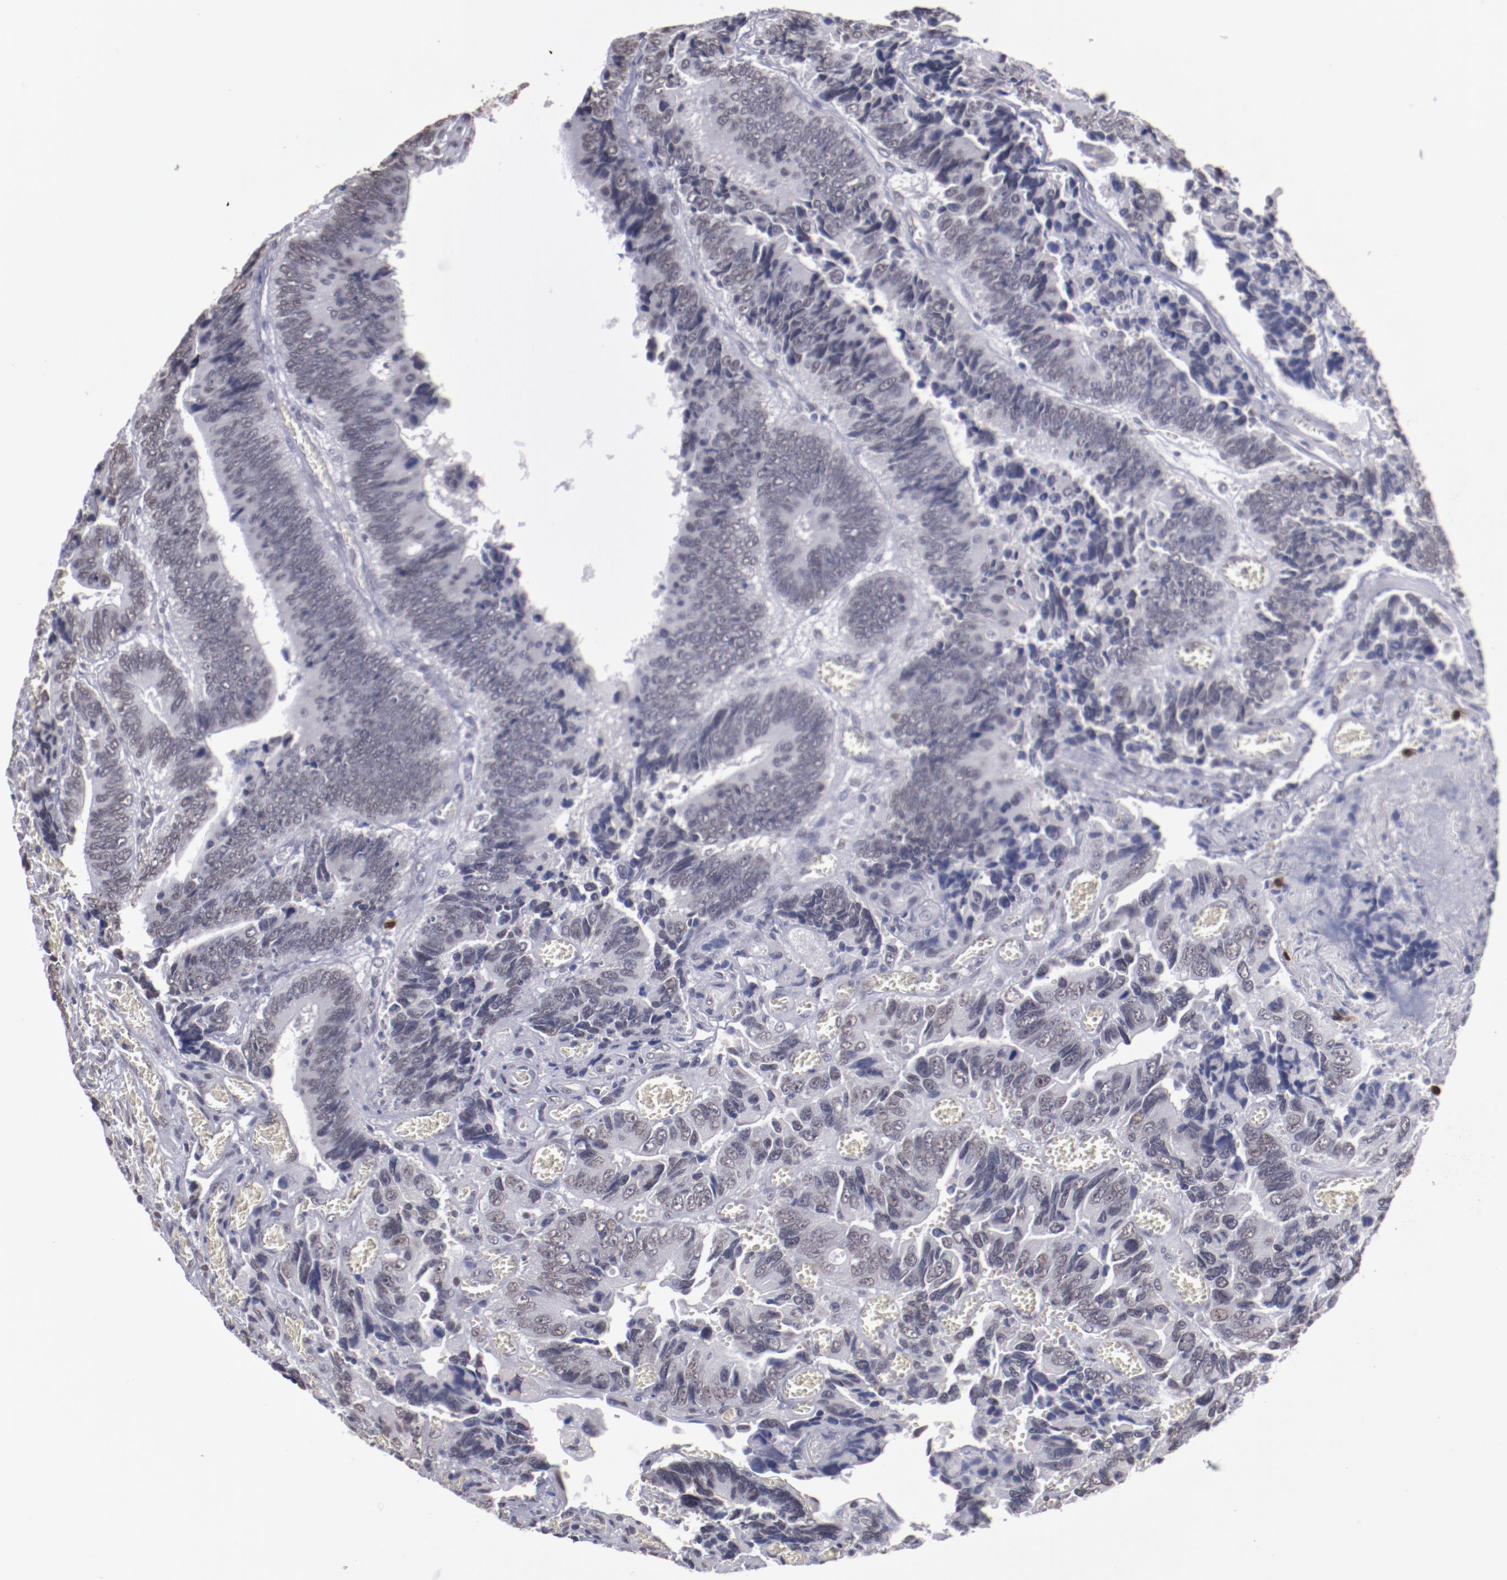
{"staining": {"intensity": "weak", "quantity": "25%-75%", "location": "nuclear"}, "tissue": "colorectal cancer", "cell_type": "Tumor cells", "image_type": "cancer", "snomed": [{"axis": "morphology", "description": "Adenocarcinoma, NOS"}, {"axis": "topography", "description": "Colon"}], "caption": "About 25%-75% of tumor cells in adenocarcinoma (colorectal) exhibit weak nuclear protein staining as visualized by brown immunohistochemical staining.", "gene": "IRF4", "patient": {"sex": "male", "age": 72}}